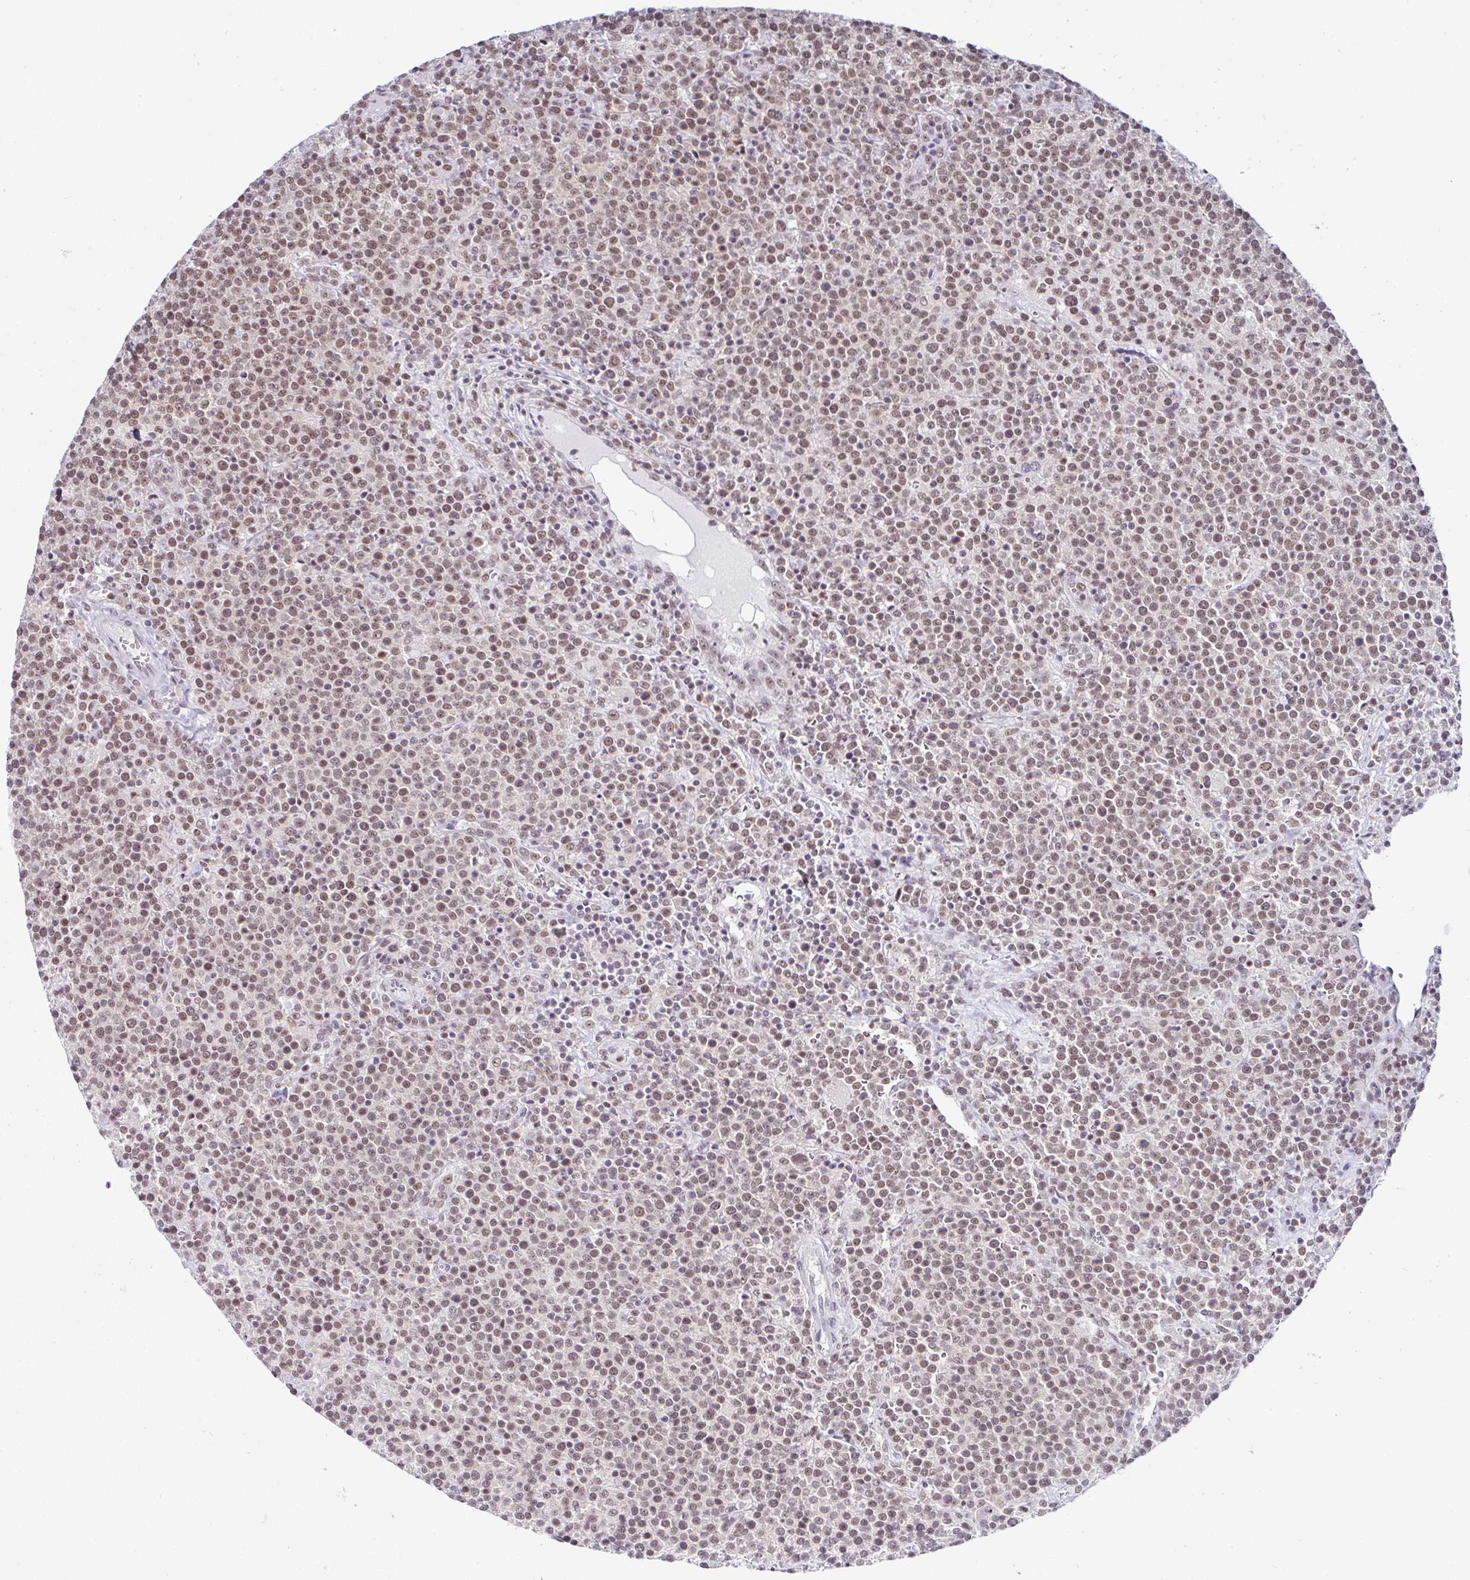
{"staining": {"intensity": "moderate", "quantity": ">75%", "location": "nuclear"}, "tissue": "lymphoma", "cell_type": "Tumor cells", "image_type": "cancer", "snomed": [{"axis": "morphology", "description": "Malignant lymphoma, non-Hodgkin's type, High grade"}, {"axis": "topography", "description": "Lymph node"}], "caption": "A histopathology image of human high-grade malignant lymphoma, non-Hodgkin's type stained for a protein demonstrates moderate nuclear brown staining in tumor cells. The protein of interest is stained brown, and the nuclei are stained in blue (DAB (3,3'-diaminobenzidine) IHC with brightfield microscopy, high magnification).", "gene": "PTPN2", "patient": {"sex": "male", "age": 61}}